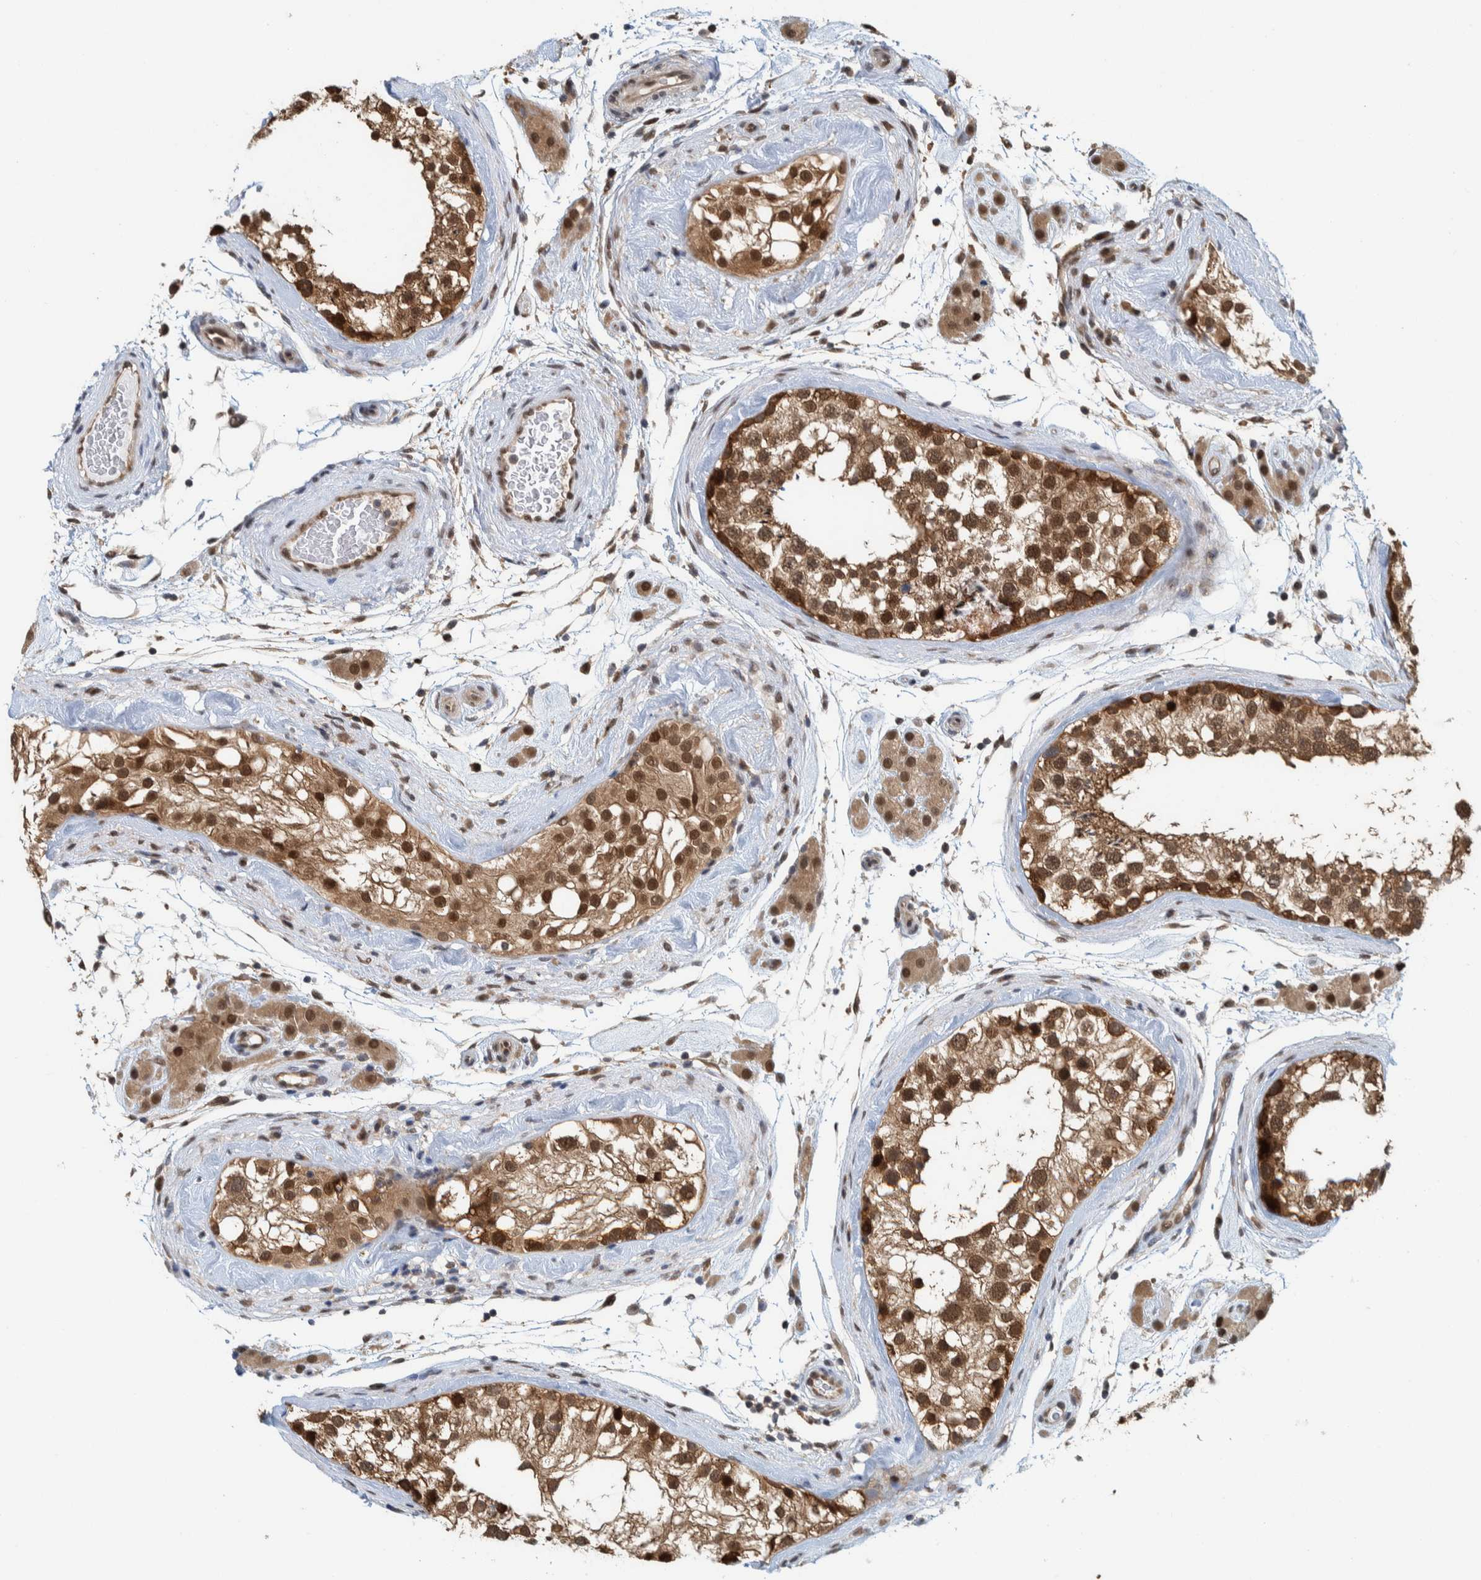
{"staining": {"intensity": "moderate", "quantity": ">75%", "location": "cytoplasmic/membranous,nuclear"}, "tissue": "testis", "cell_type": "Cells in seminiferous ducts", "image_type": "normal", "snomed": [{"axis": "morphology", "description": "Normal tissue, NOS"}, {"axis": "topography", "description": "Testis"}], "caption": "Immunohistochemical staining of unremarkable human testis displays moderate cytoplasmic/membranous,nuclear protein staining in approximately >75% of cells in seminiferous ducts.", "gene": "COPS3", "patient": {"sex": "male", "age": 46}}